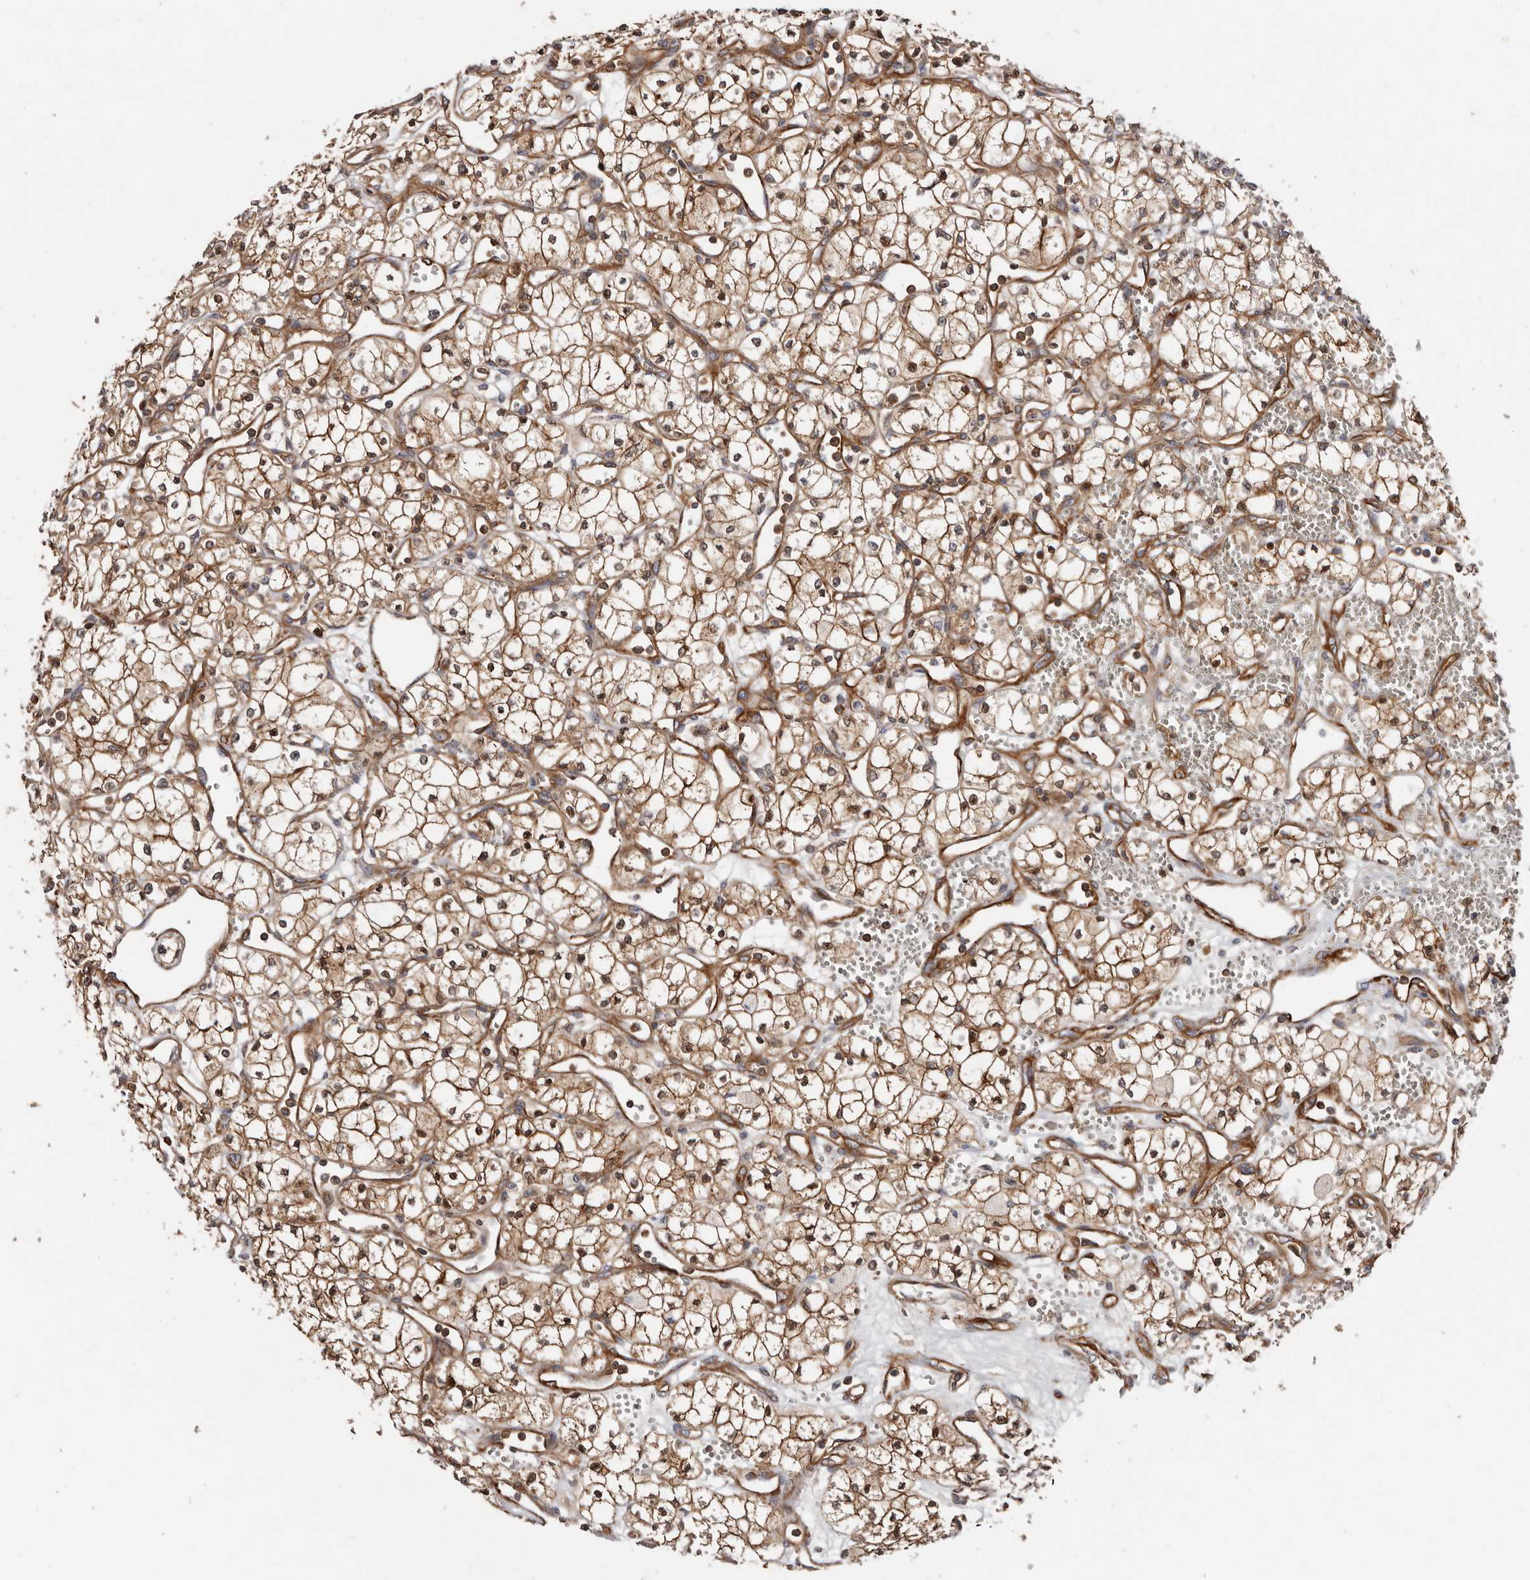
{"staining": {"intensity": "moderate", "quantity": ">75%", "location": "cytoplasmic/membranous"}, "tissue": "renal cancer", "cell_type": "Tumor cells", "image_type": "cancer", "snomed": [{"axis": "morphology", "description": "Adenocarcinoma, NOS"}, {"axis": "topography", "description": "Kidney"}], "caption": "A high-resolution photomicrograph shows immunohistochemistry staining of renal cancer, which reveals moderate cytoplasmic/membranous expression in about >75% of tumor cells.", "gene": "TMC7", "patient": {"sex": "male", "age": 59}}